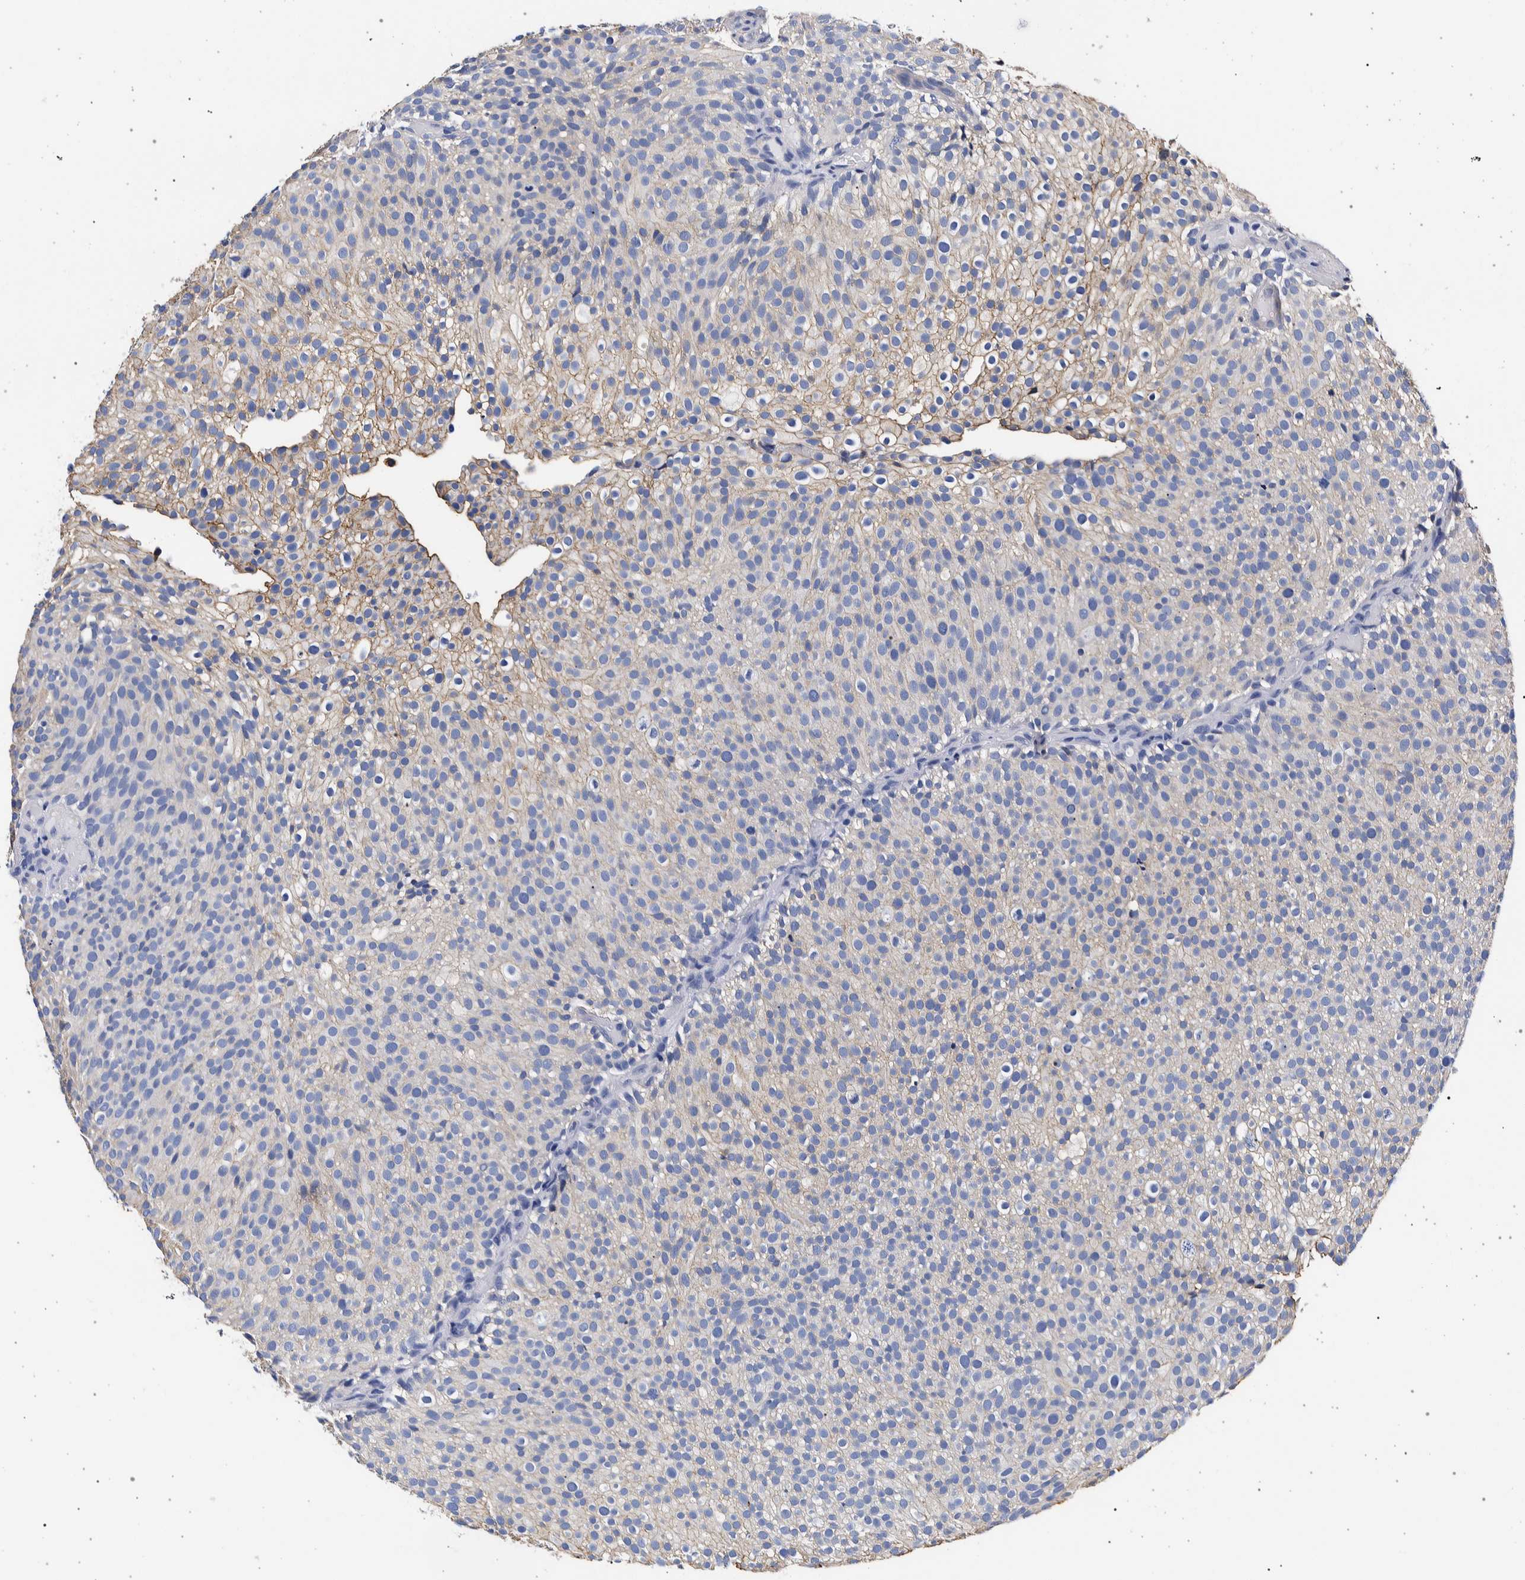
{"staining": {"intensity": "moderate", "quantity": "<25%", "location": "cytoplasmic/membranous"}, "tissue": "urothelial cancer", "cell_type": "Tumor cells", "image_type": "cancer", "snomed": [{"axis": "morphology", "description": "Urothelial carcinoma, Low grade"}, {"axis": "topography", "description": "Urinary bladder"}], "caption": "About <25% of tumor cells in human low-grade urothelial carcinoma exhibit moderate cytoplasmic/membranous protein staining as visualized by brown immunohistochemical staining.", "gene": "NIBAN2", "patient": {"sex": "male", "age": 78}}